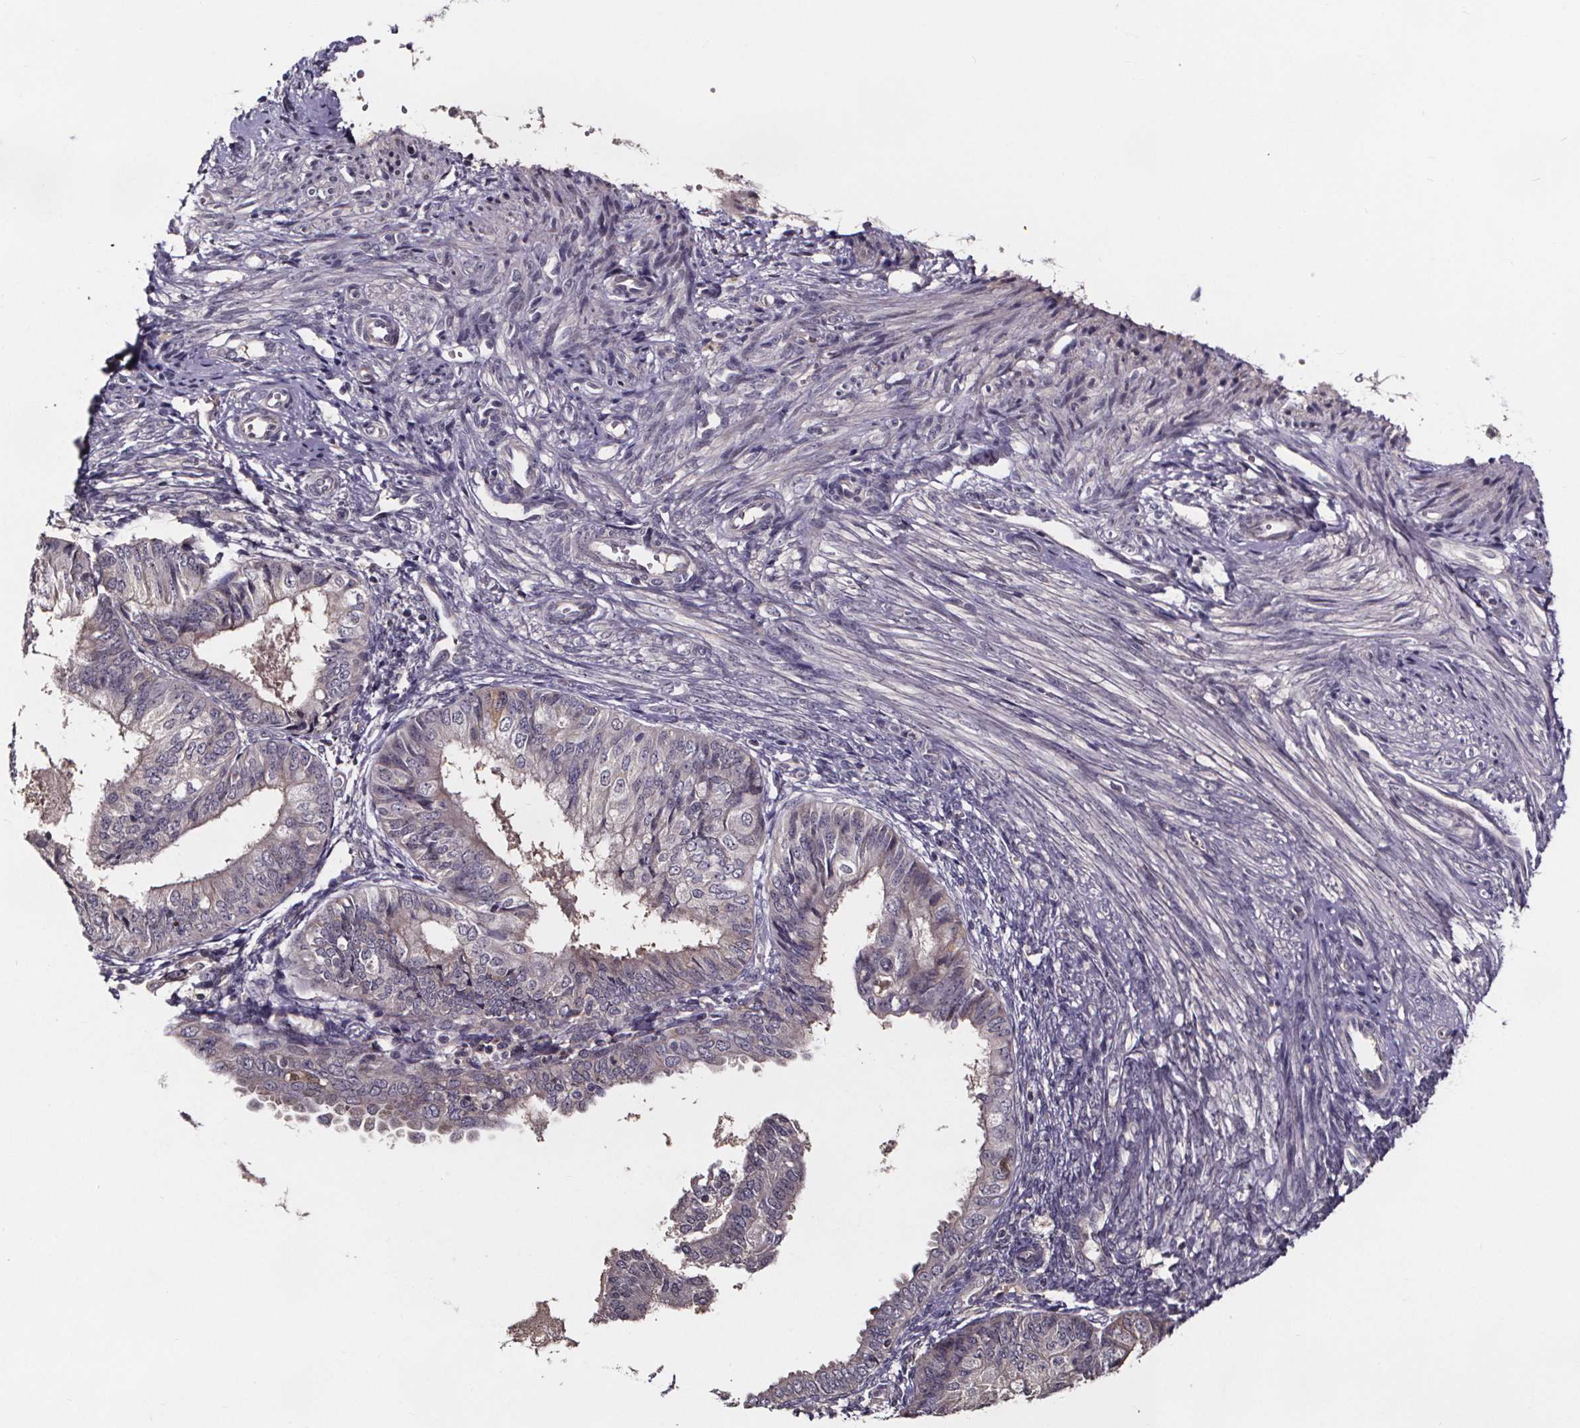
{"staining": {"intensity": "weak", "quantity": "<25%", "location": "cytoplasmic/membranous"}, "tissue": "endometrial cancer", "cell_type": "Tumor cells", "image_type": "cancer", "snomed": [{"axis": "morphology", "description": "Adenocarcinoma, NOS"}, {"axis": "topography", "description": "Endometrium"}], "caption": "IHC image of adenocarcinoma (endometrial) stained for a protein (brown), which demonstrates no expression in tumor cells.", "gene": "SMIM1", "patient": {"sex": "female", "age": 58}}